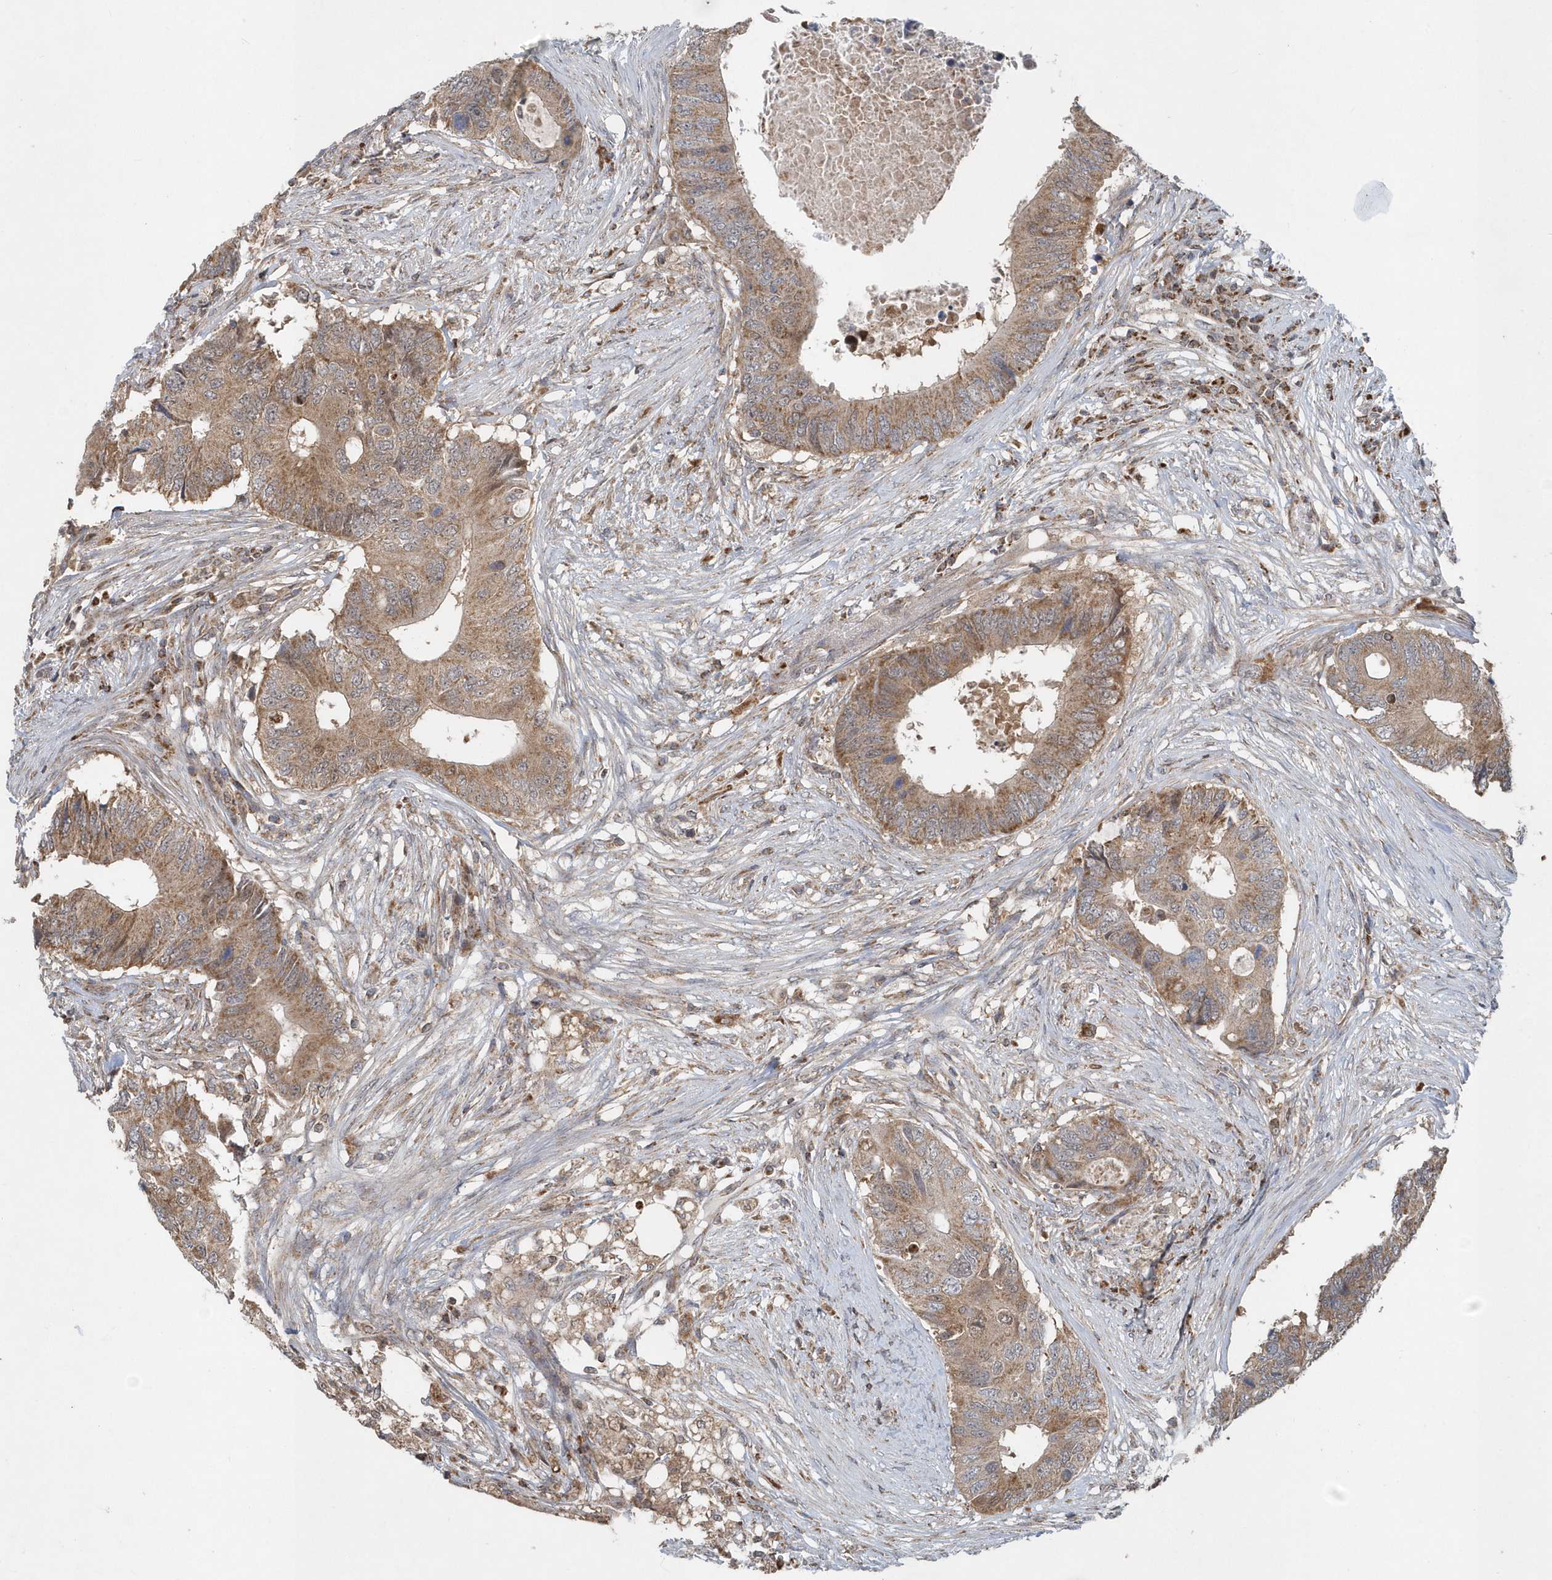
{"staining": {"intensity": "moderate", "quantity": ">75%", "location": "cytoplasmic/membranous"}, "tissue": "colorectal cancer", "cell_type": "Tumor cells", "image_type": "cancer", "snomed": [{"axis": "morphology", "description": "Adenocarcinoma, NOS"}, {"axis": "topography", "description": "Colon"}], "caption": "Colorectal cancer stained with a protein marker displays moderate staining in tumor cells.", "gene": "PPP1R7", "patient": {"sex": "male", "age": 71}}